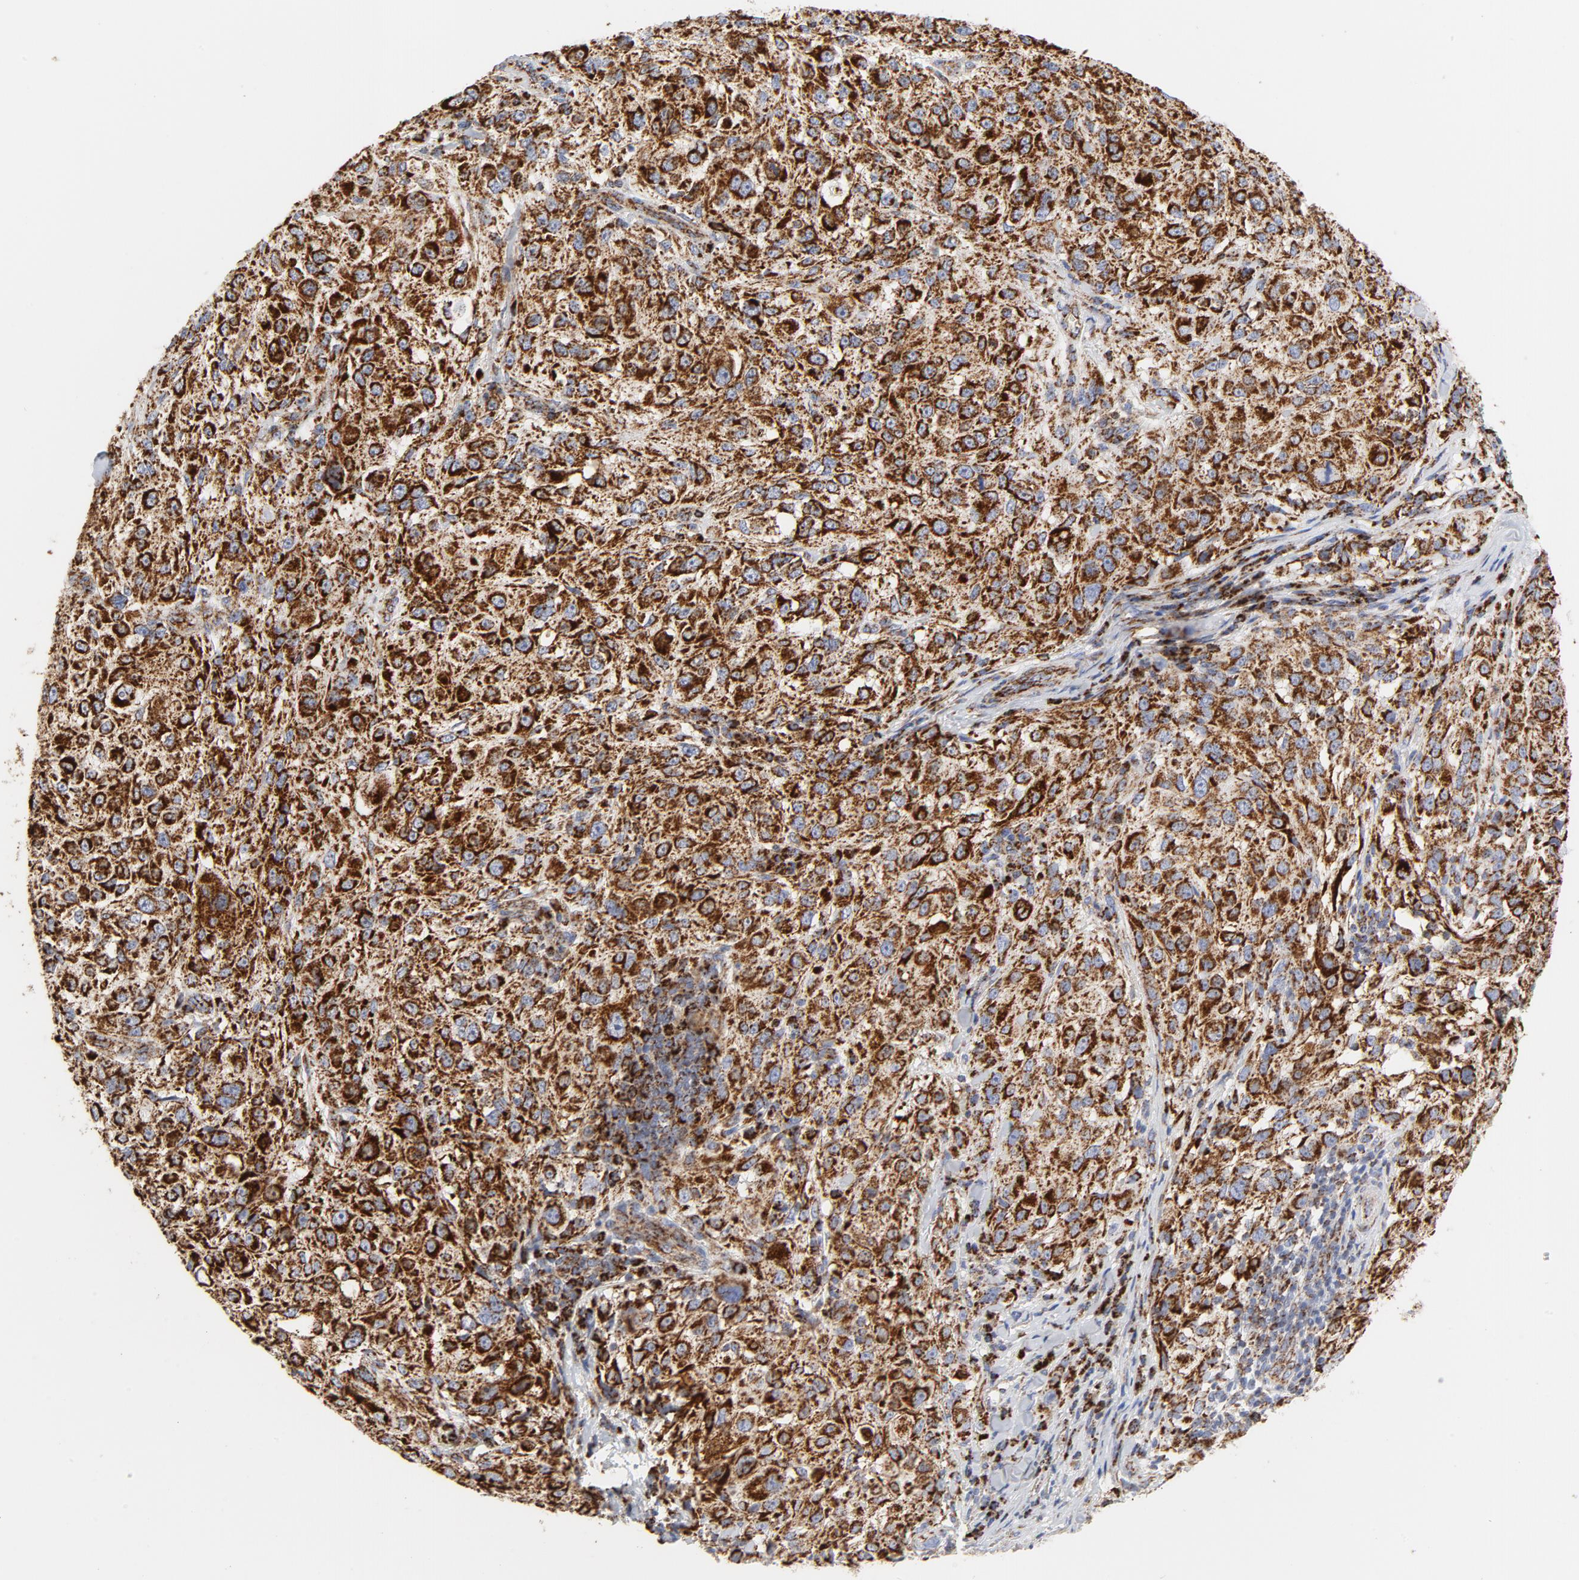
{"staining": {"intensity": "strong", "quantity": ">75%", "location": "cytoplasmic/membranous"}, "tissue": "melanoma", "cell_type": "Tumor cells", "image_type": "cancer", "snomed": [{"axis": "morphology", "description": "Necrosis, NOS"}, {"axis": "morphology", "description": "Malignant melanoma, NOS"}, {"axis": "topography", "description": "Skin"}], "caption": "Protein staining of malignant melanoma tissue displays strong cytoplasmic/membranous positivity in about >75% of tumor cells. The staining was performed using DAB (3,3'-diaminobenzidine) to visualize the protein expression in brown, while the nuclei were stained in blue with hematoxylin (Magnification: 20x).", "gene": "CYCS", "patient": {"sex": "female", "age": 87}}